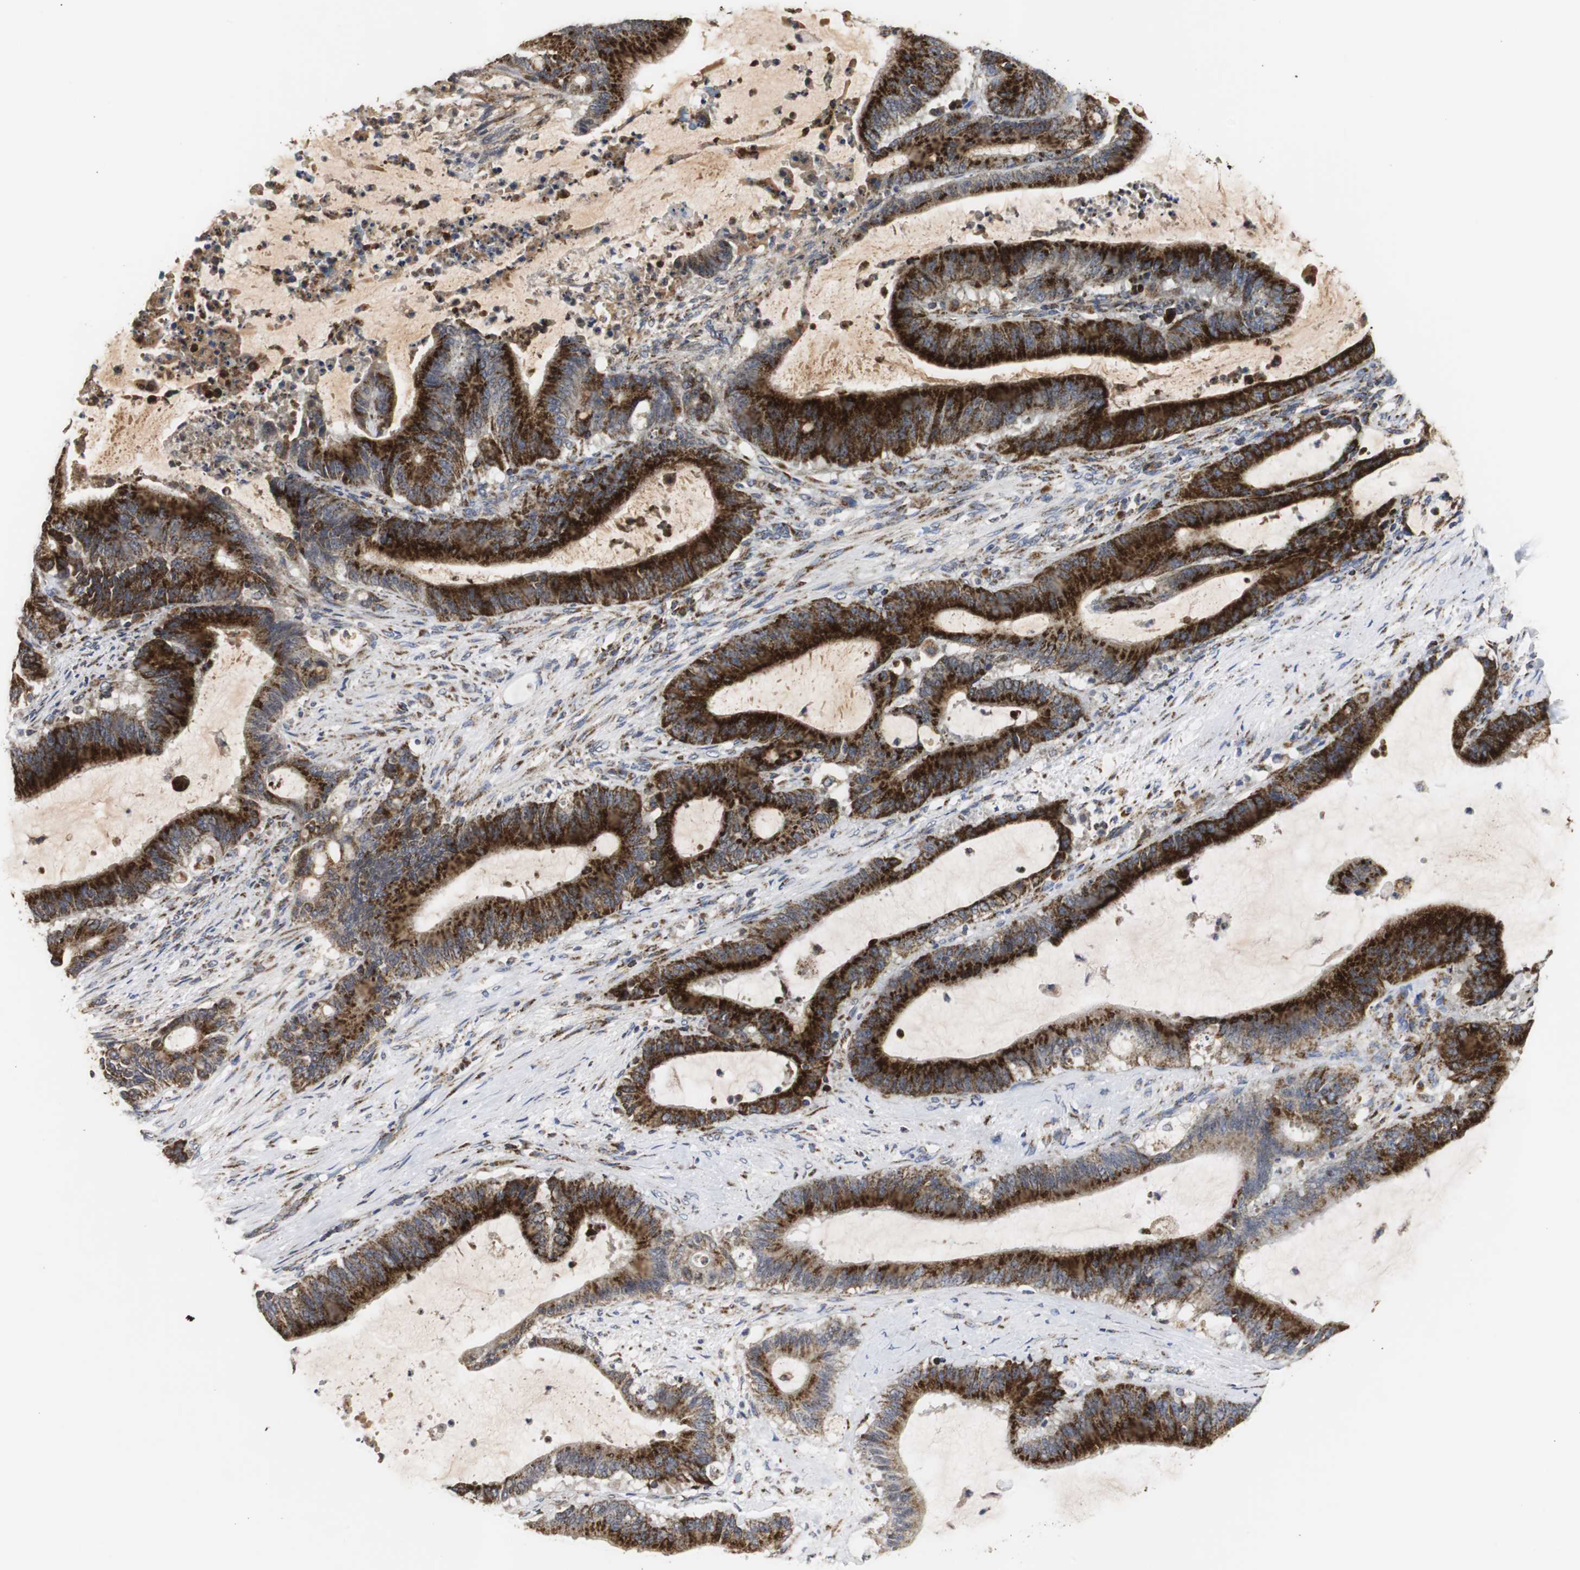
{"staining": {"intensity": "strong", "quantity": ">75%", "location": "cytoplasmic/membranous"}, "tissue": "liver cancer", "cell_type": "Tumor cells", "image_type": "cancer", "snomed": [{"axis": "morphology", "description": "Cholangiocarcinoma"}, {"axis": "topography", "description": "Liver"}], "caption": "Tumor cells show high levels of strong cytoplasmic/membranous expression in approximately >75% of cells in human liver cholangiocarcinoma.", "gene": "HSD17B10", "patient": {"sex": "female", "age": 73}}